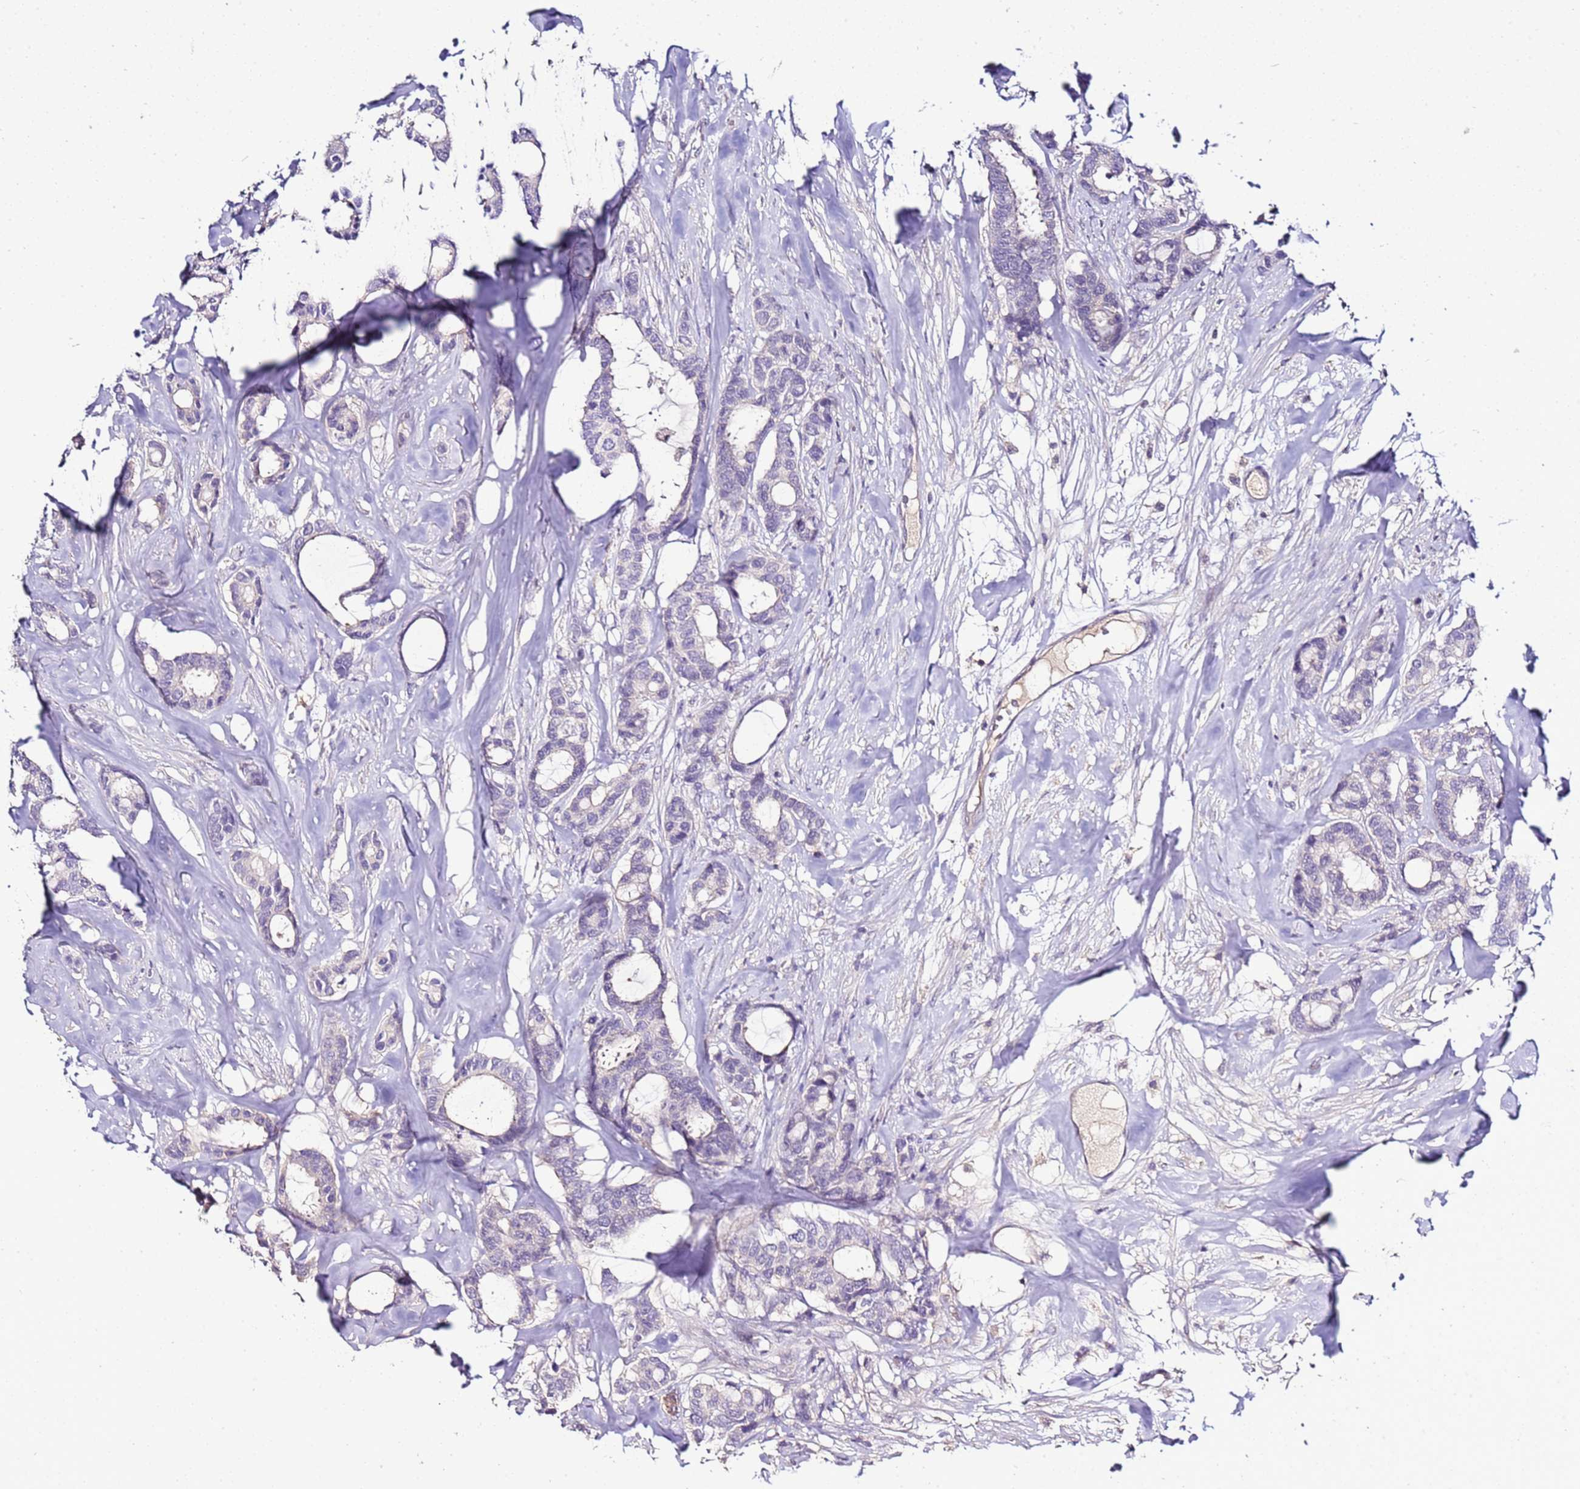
{"staining": {"intensity": "negative", "quantity": "none", "location": "none"}, "tissue": "breast cancer", "cell_type": "Tumor cells", "image_type": "cancer", "snomed": [{"axis": "morphology", "description": "Duct carcinoma"}, {"axis": "topography", "description": "Breast"}], "caption": "Immunohistochemical staining of breast cancer (intraductal carcinoma) shows no significant positivity in tumor cells. The staining was performed using DAB (3,3'-diaminobenzidine) to visualize the protein expression in brown, while the nuclei were stained in blue with hematoxylin (Magnification: 20x).", "gene": "IL2RG", "patient": {"sex": "female", "age": 87}}